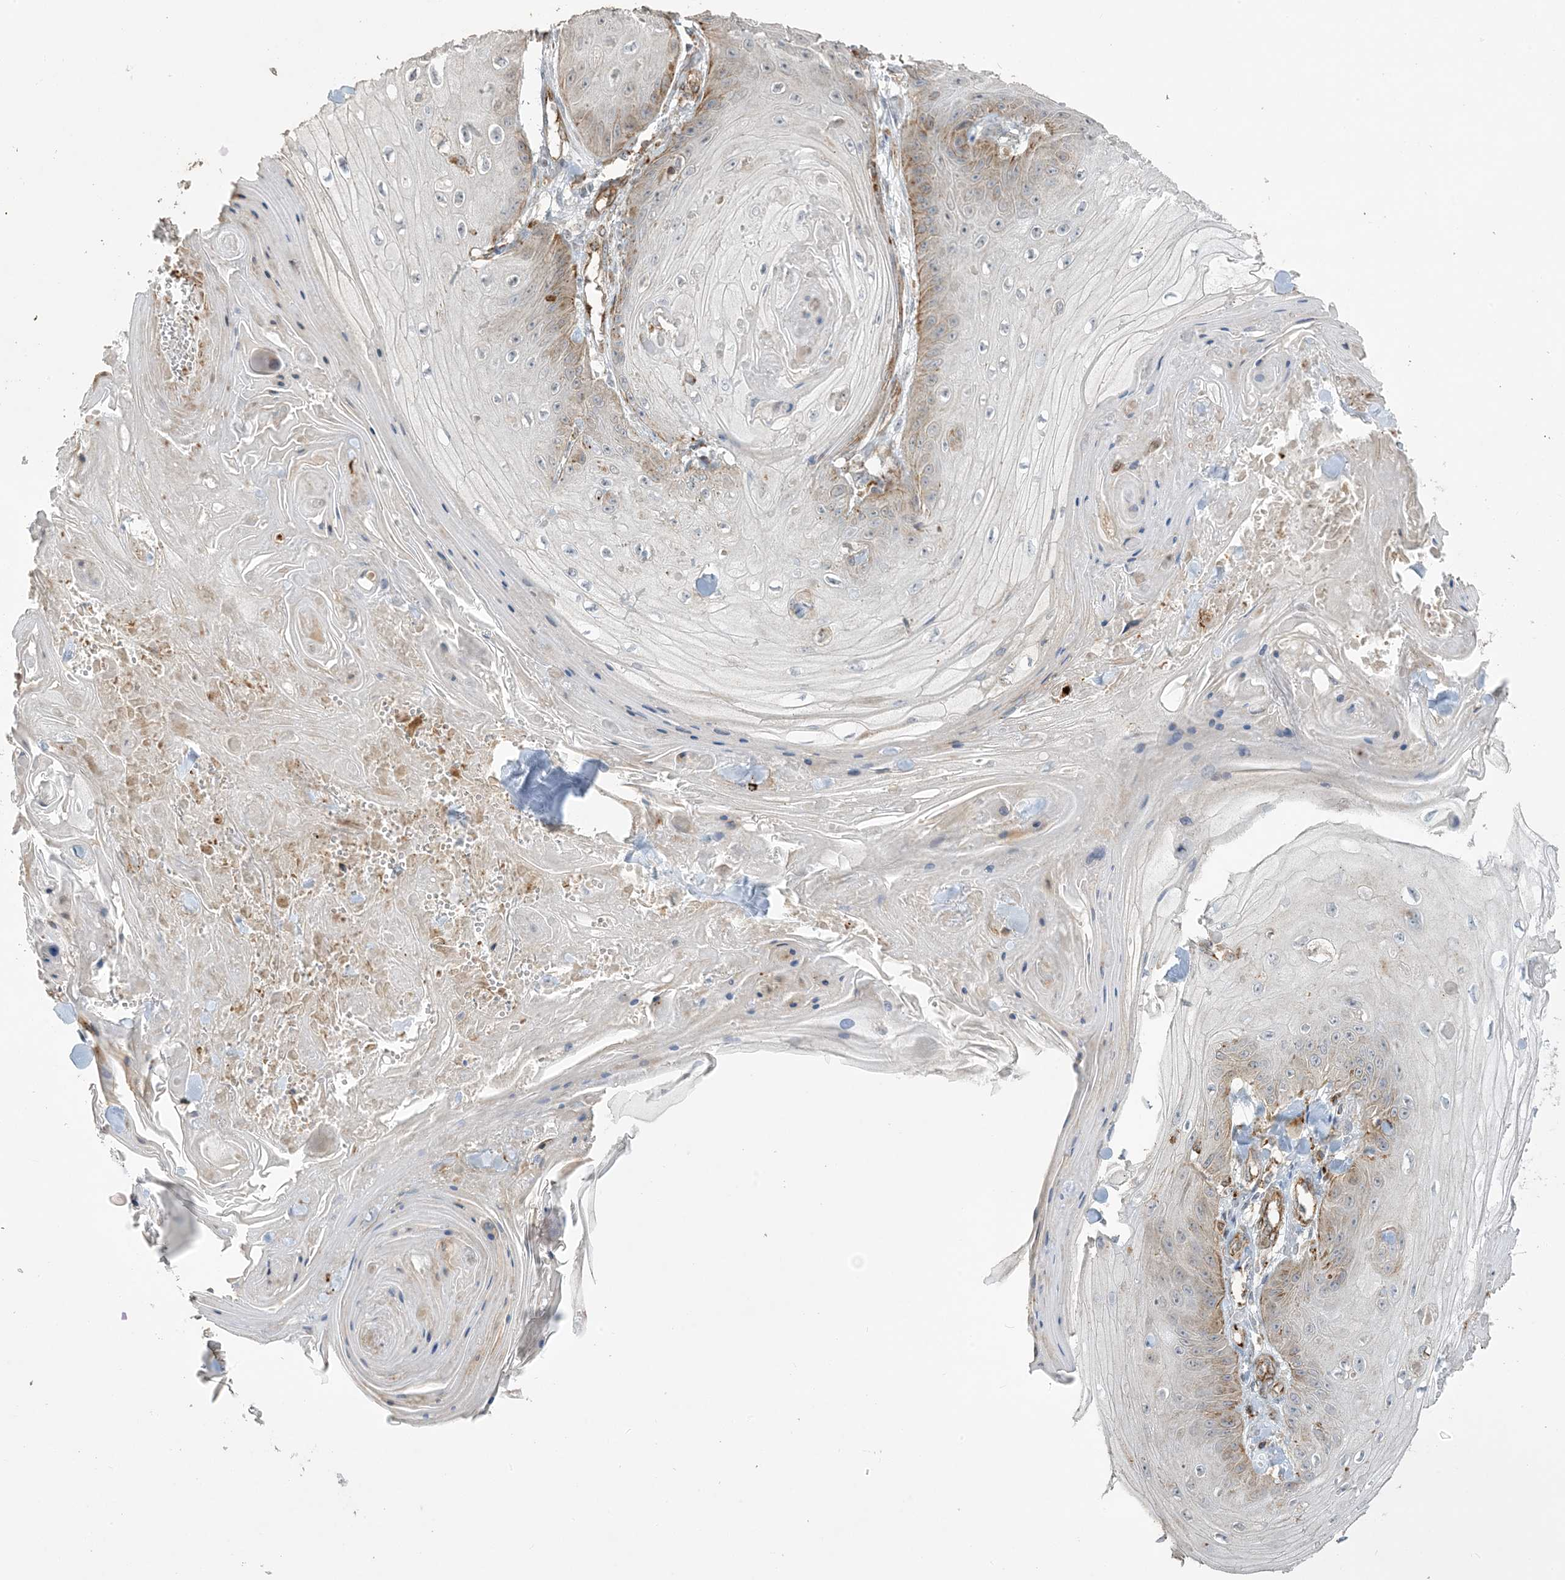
{"staining": {"intensity": "weak", "quantity": "<25%", "location": "cytoplasmic/membranous"}, "tissue": "skin cancer", "cell_type": "Tumor cells", "image_type": "cancer", "snomed": [{"axis": "morphology", "description": "Squamous cell carcinoma, NOS"}, {"axis": "topography", "description": "Skin"}], "caption": "Human squamous cell carcinoma (skin) stained for a protein using IHC displays no expression in tumor cells.", "gene": "AGA", "patient": {"sex": "male", "age": 74}}